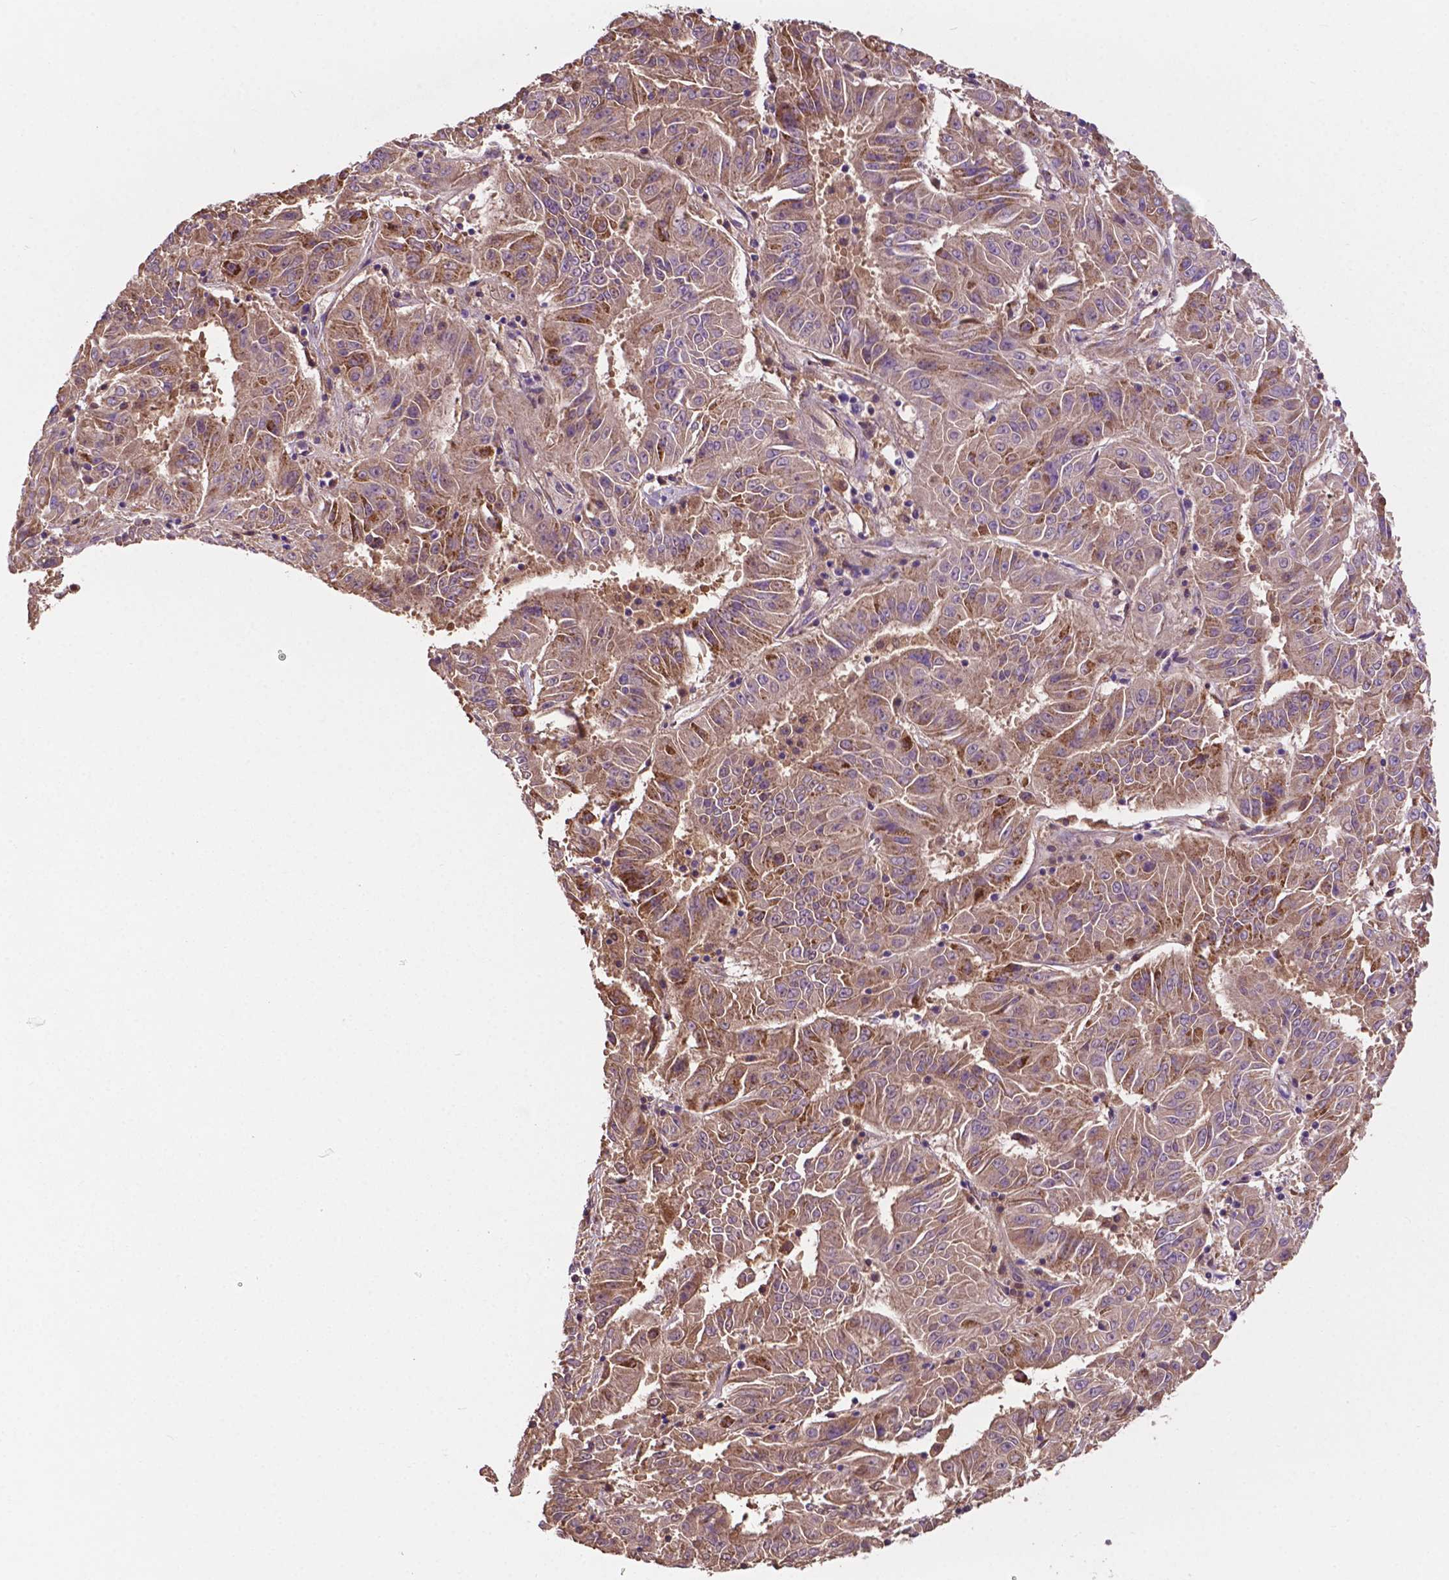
{"staining": {"intensity": "moderate", "quantity": "25%-75%", "location": "cytoplasmic/membranous"}, "tissue": "pancreatic cancer", "cell_type": "Tumor cells", "image_type": "cancer", "snomed": [{"axis": "morphology", "description": "Adenocarcinoma, NOS"}, {"axis": "topography", "description": "Pancreas"}], "caption": "Tumor cells reveal medium levels of moderate cytoplasmic/membranous expression in approximately 25%-75% of cells in human pancreatic adenocarcinoma.", "gene": "GJA9", "patient": {"sex": "male", "age": 63}}